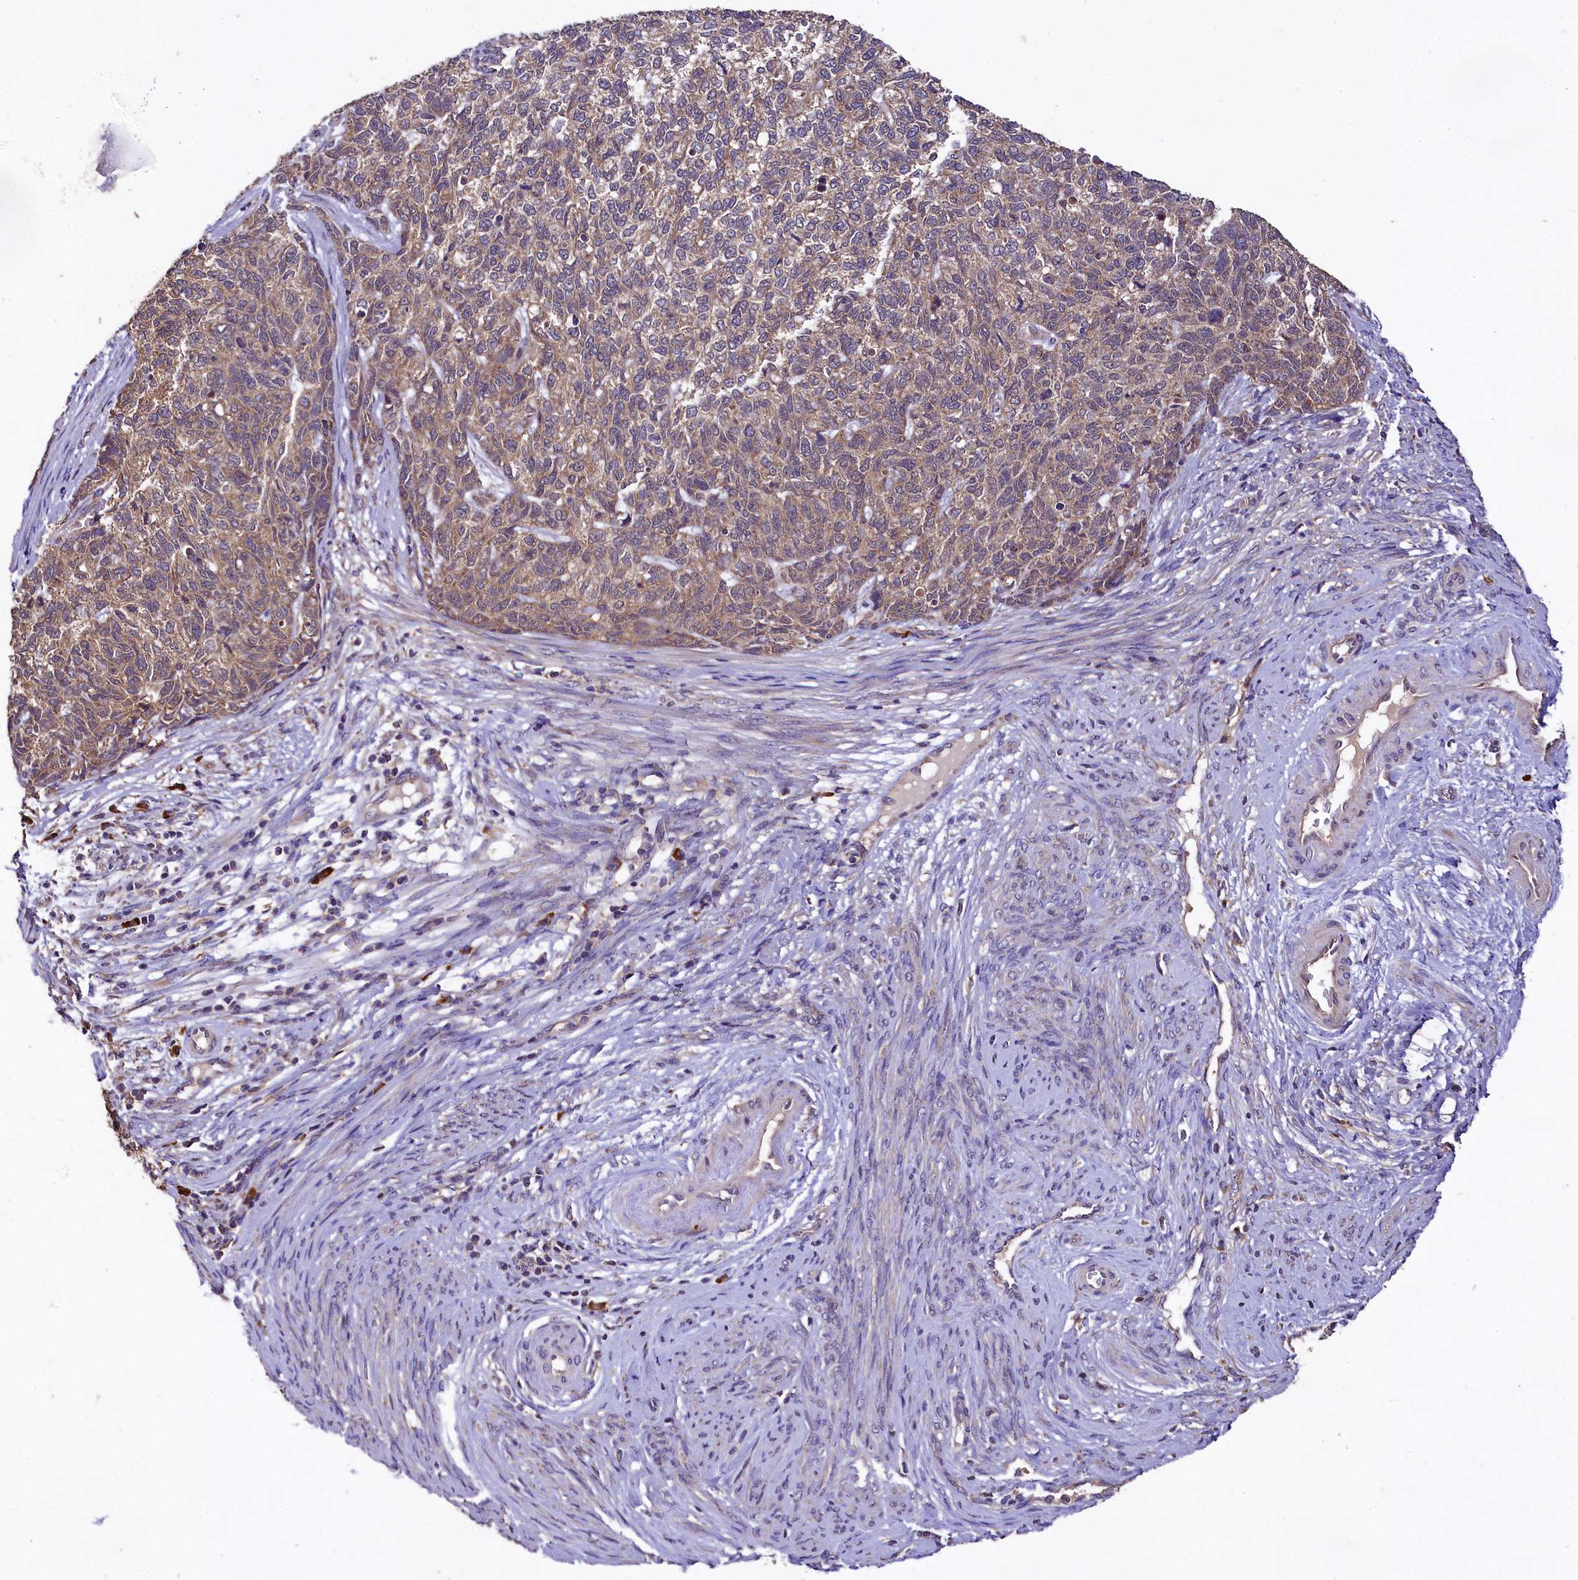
{"staining": {"intensity": "moderate", "quantity": ">75%", "location": "cytoplasmic/membranous"}, "tissue": "cervical cancer", "cell_type": "Tumor cells", "image_type": "cancer", "snomed": [{"axis": "morphology", "description": "Squamous cell carcinoma, NOS"}, {"axis": "topography", "description": "Cervix"}], "caption": "Protein expression analysis of cervical squamous cell carcinoma demonstrates moderate cytoplasmic/membranous staining in about >75% of tumor cells.", "gene": "ENKD1", "patient": {"sex": "female", "age": 63}}